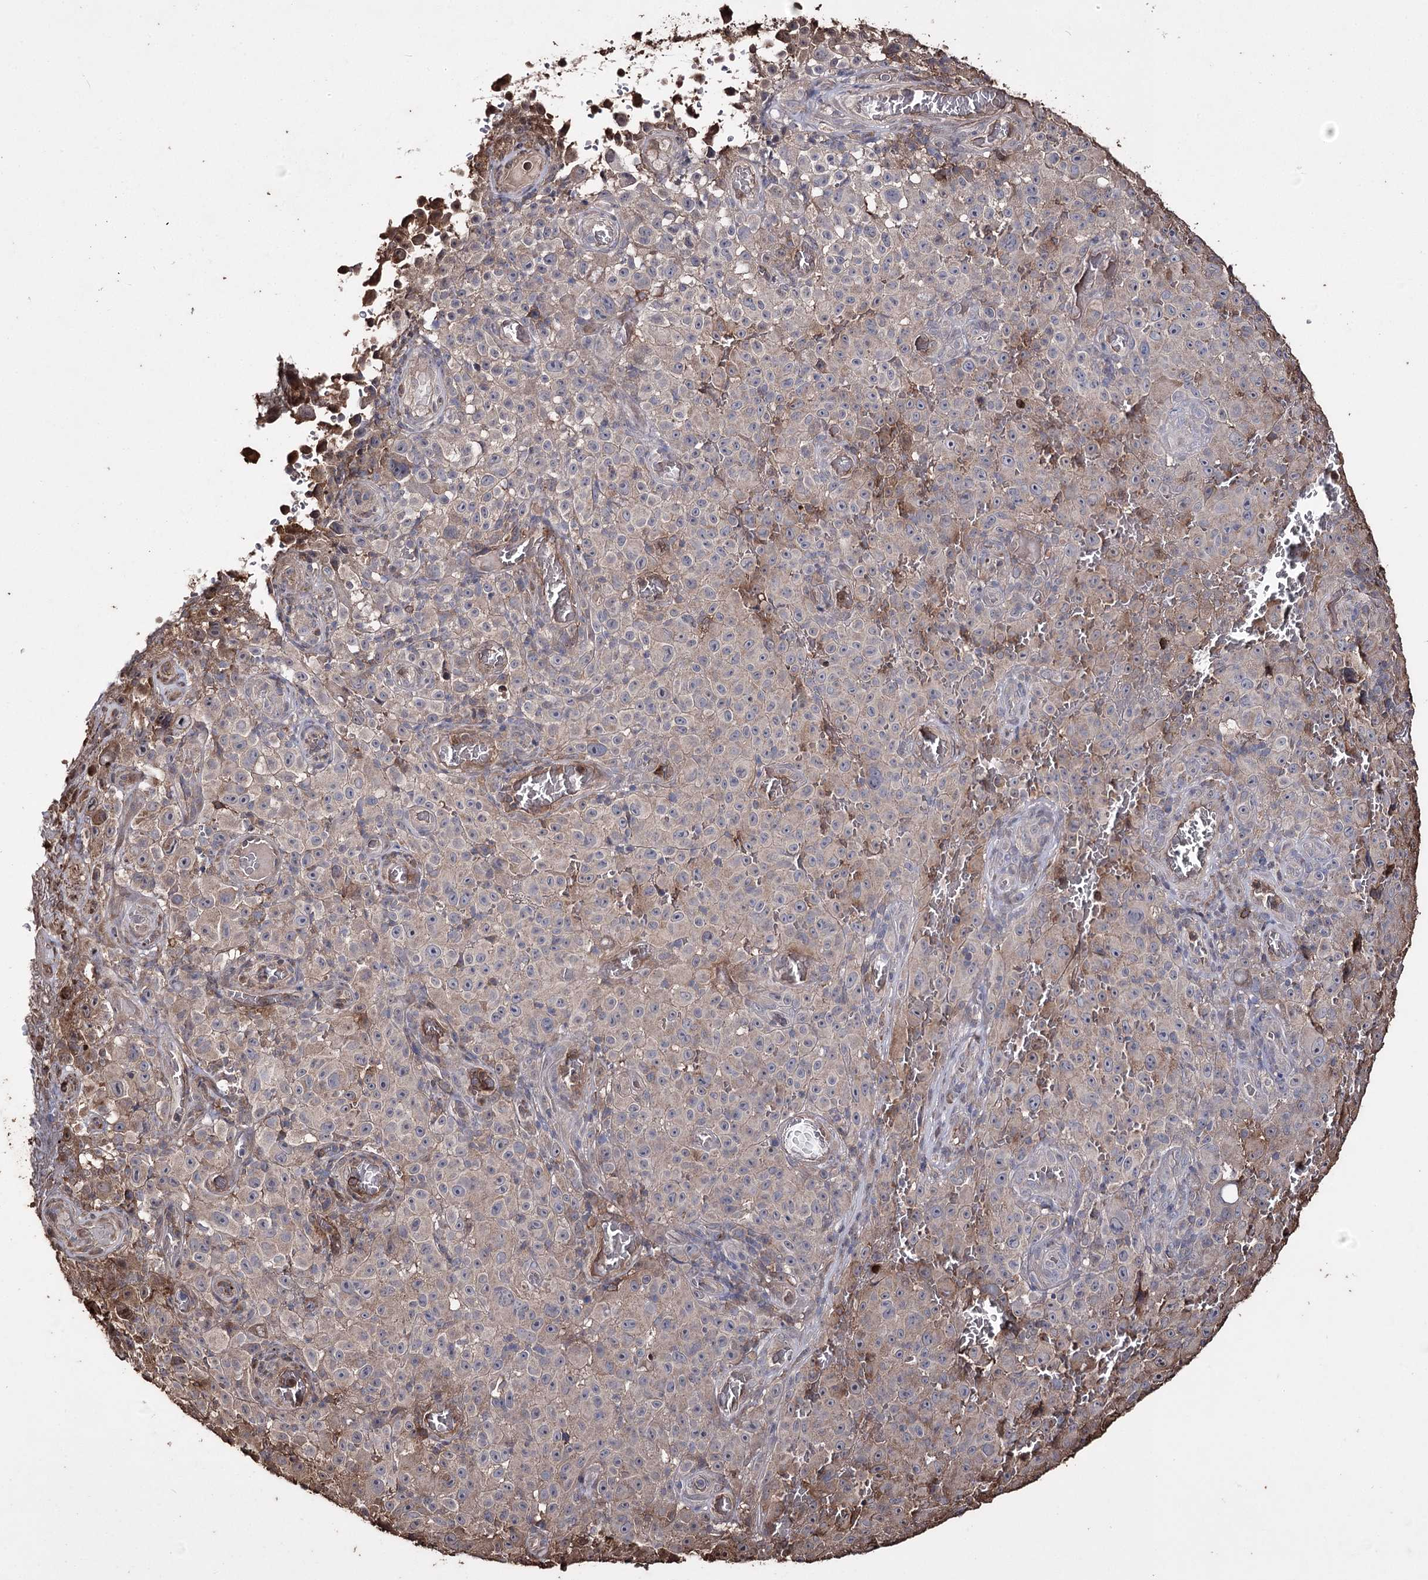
{"staining": {"intensity": "negative", "quantity": "none", "location": "none"}, "tissue": "melanoma", "cell_type": "Tumor cells", "image_type": "cancer", "snomed": [{"axis": "morphology", "description": "Malignant melanoma, NOS"}, {"axis": "topography", "description": "Skin"}], "caption": "Malignant melanoma was stained to show a protein in brown. There is no significant expression in tumor cells.", "gene": "ZNF662", "patient": {"sex": "female", "age": 82}}